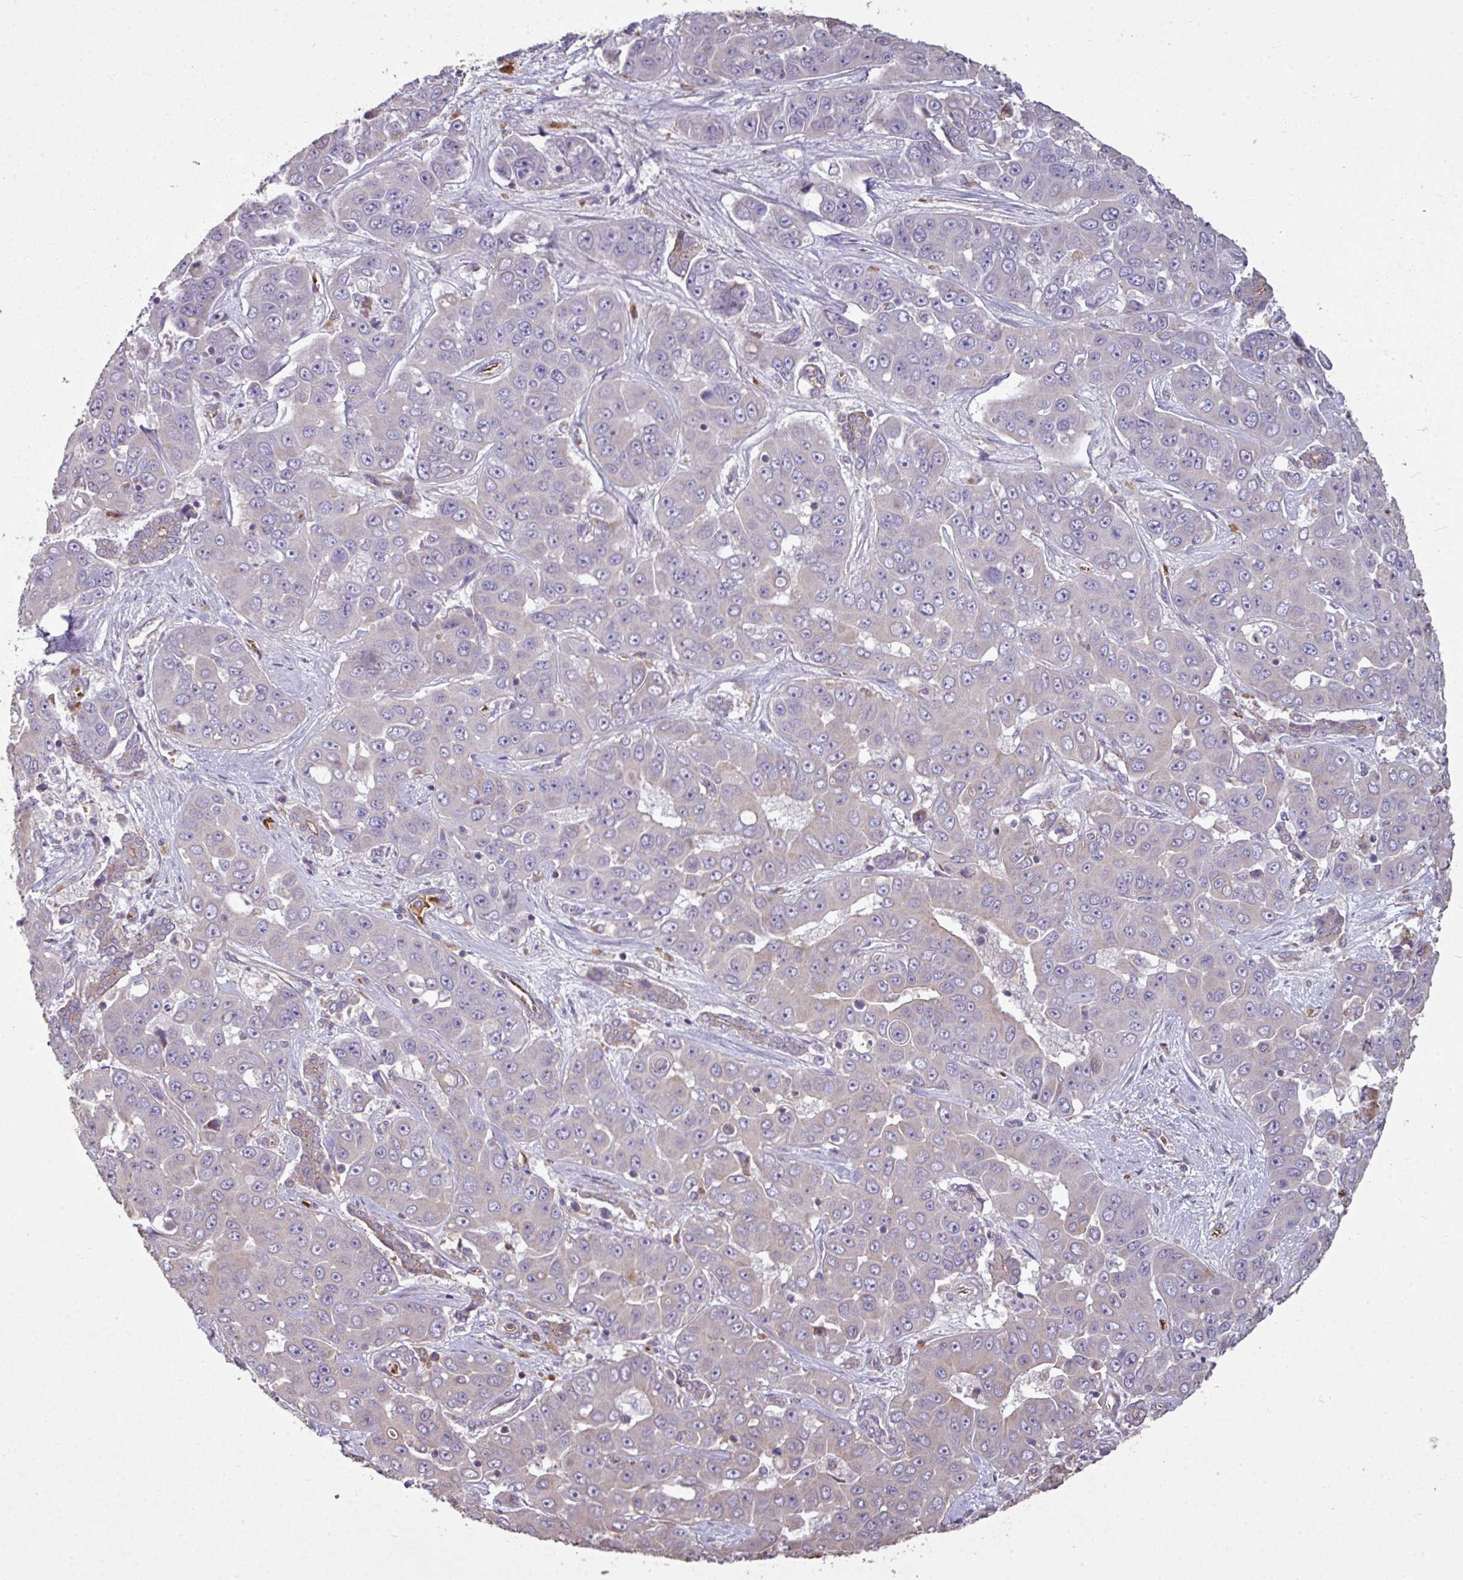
{"staining": {"intensity": "negative", "quantity": "none", "location": "none"}, "tissue": "liver cancer", "cell_type": "Tumor cells", "image_type": "cancer", "snomed": [{"axis": "morphology", "description": "Cholangiocarcinoma"}, {"axis": "topography", "description": "Liver"}], "caption": "The micrograph exhibits no staining of tumor cells in liver cancer.", "gene": "NHSL2", "patient": {"sex": "female", "age": 52}}